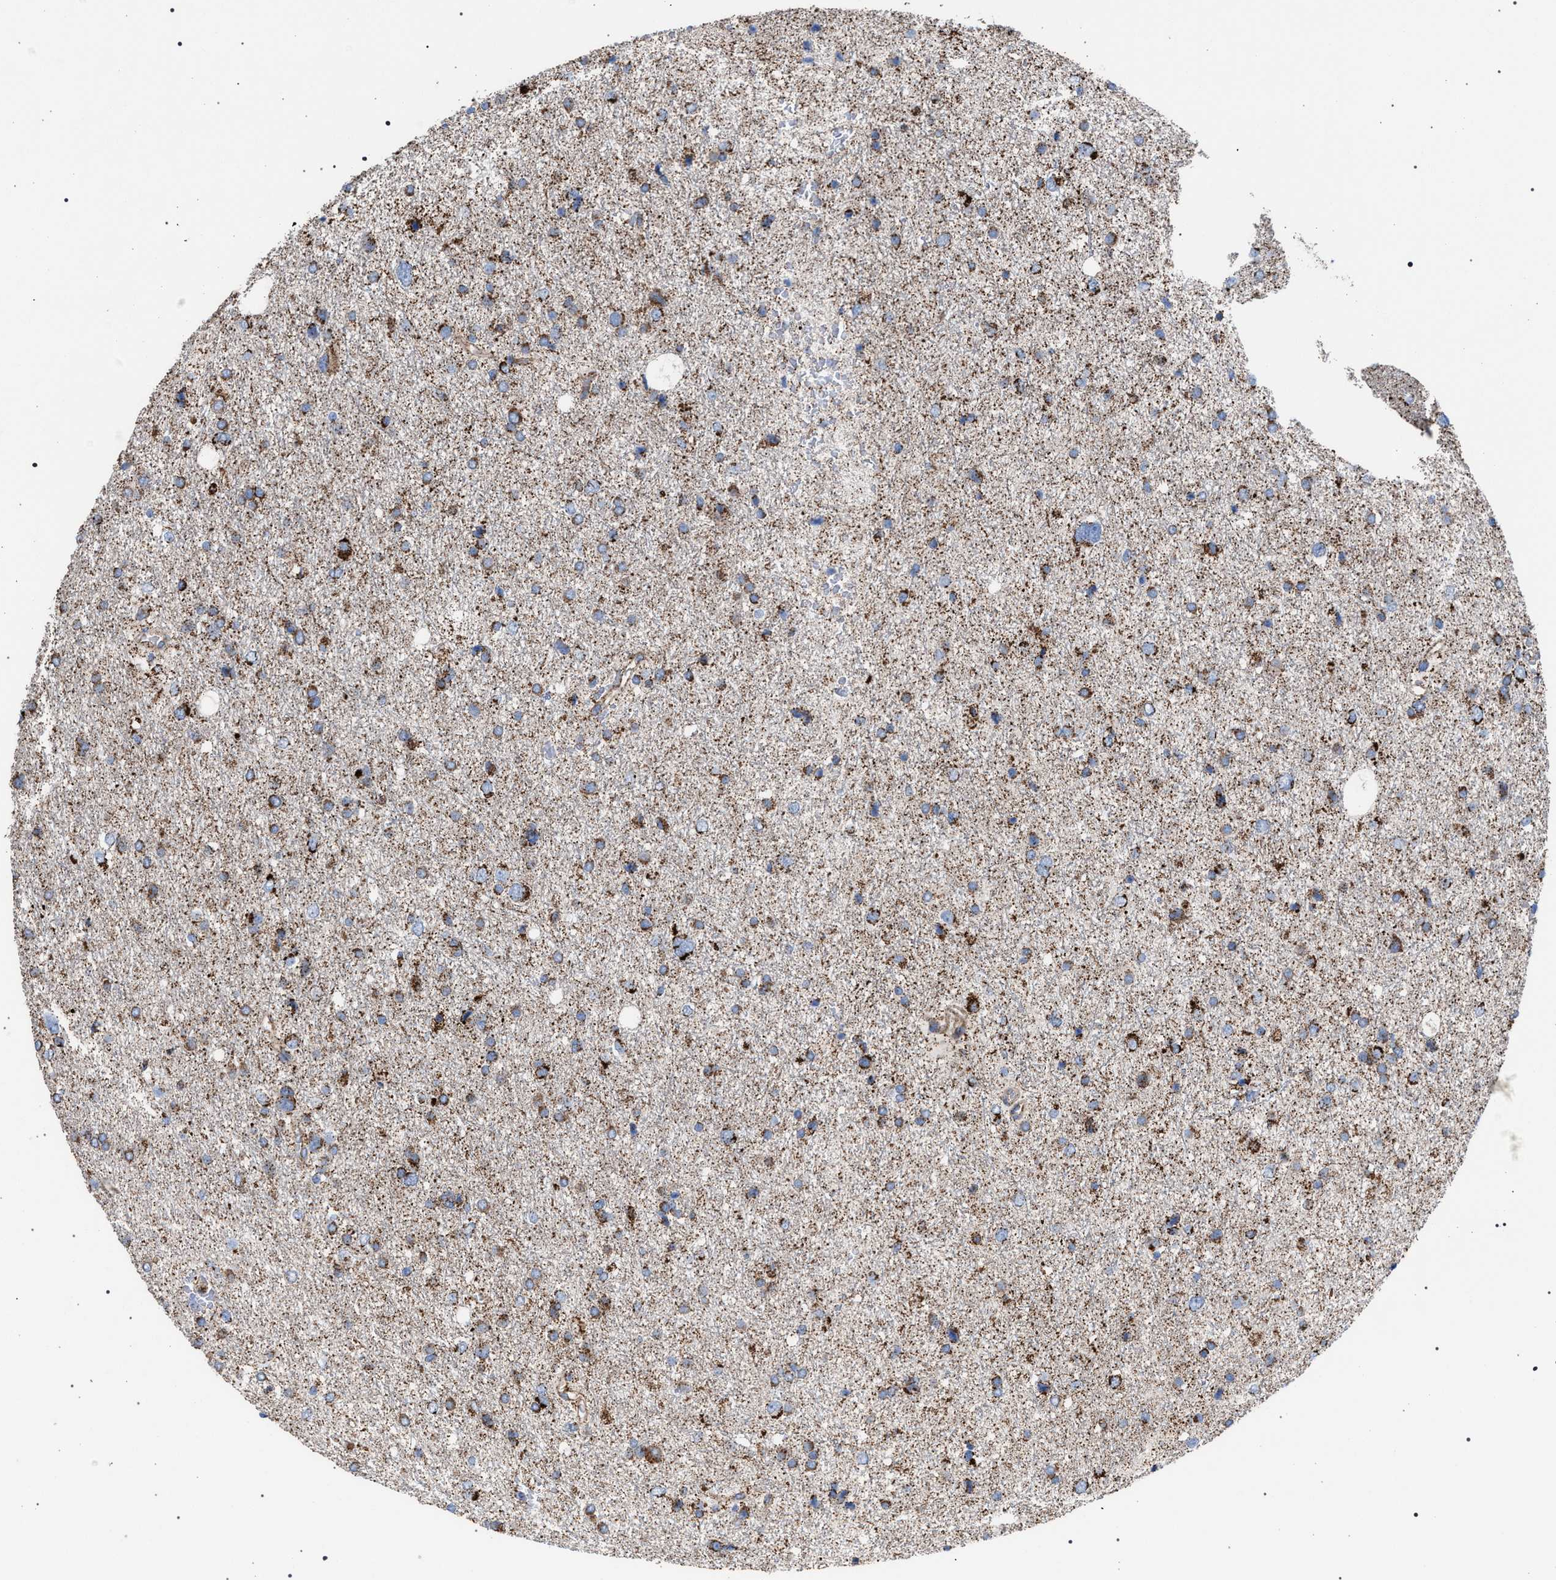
{"staining": {"intensity": "moderate", "quantity": "25%-75%", "location": "cytoplasmic/membranous"}, "tissue": "glioma", "cell_type": "Tumor cells", "image_type": "cancer", "snomed": [{"axis": "morphology", "description": "Glioma, malignant, Low grade"}, {"axis": "topography", "description": "Brain"}], "caption": "This is an image of immunohistochemistry (IHC) staining of malignant glioma (low-grade), which shows moderate expression in the cytoplasmic/membranous of tumor cells.", "gene": "VPS13A", "patient": {"sex": "female", "age": 37}}